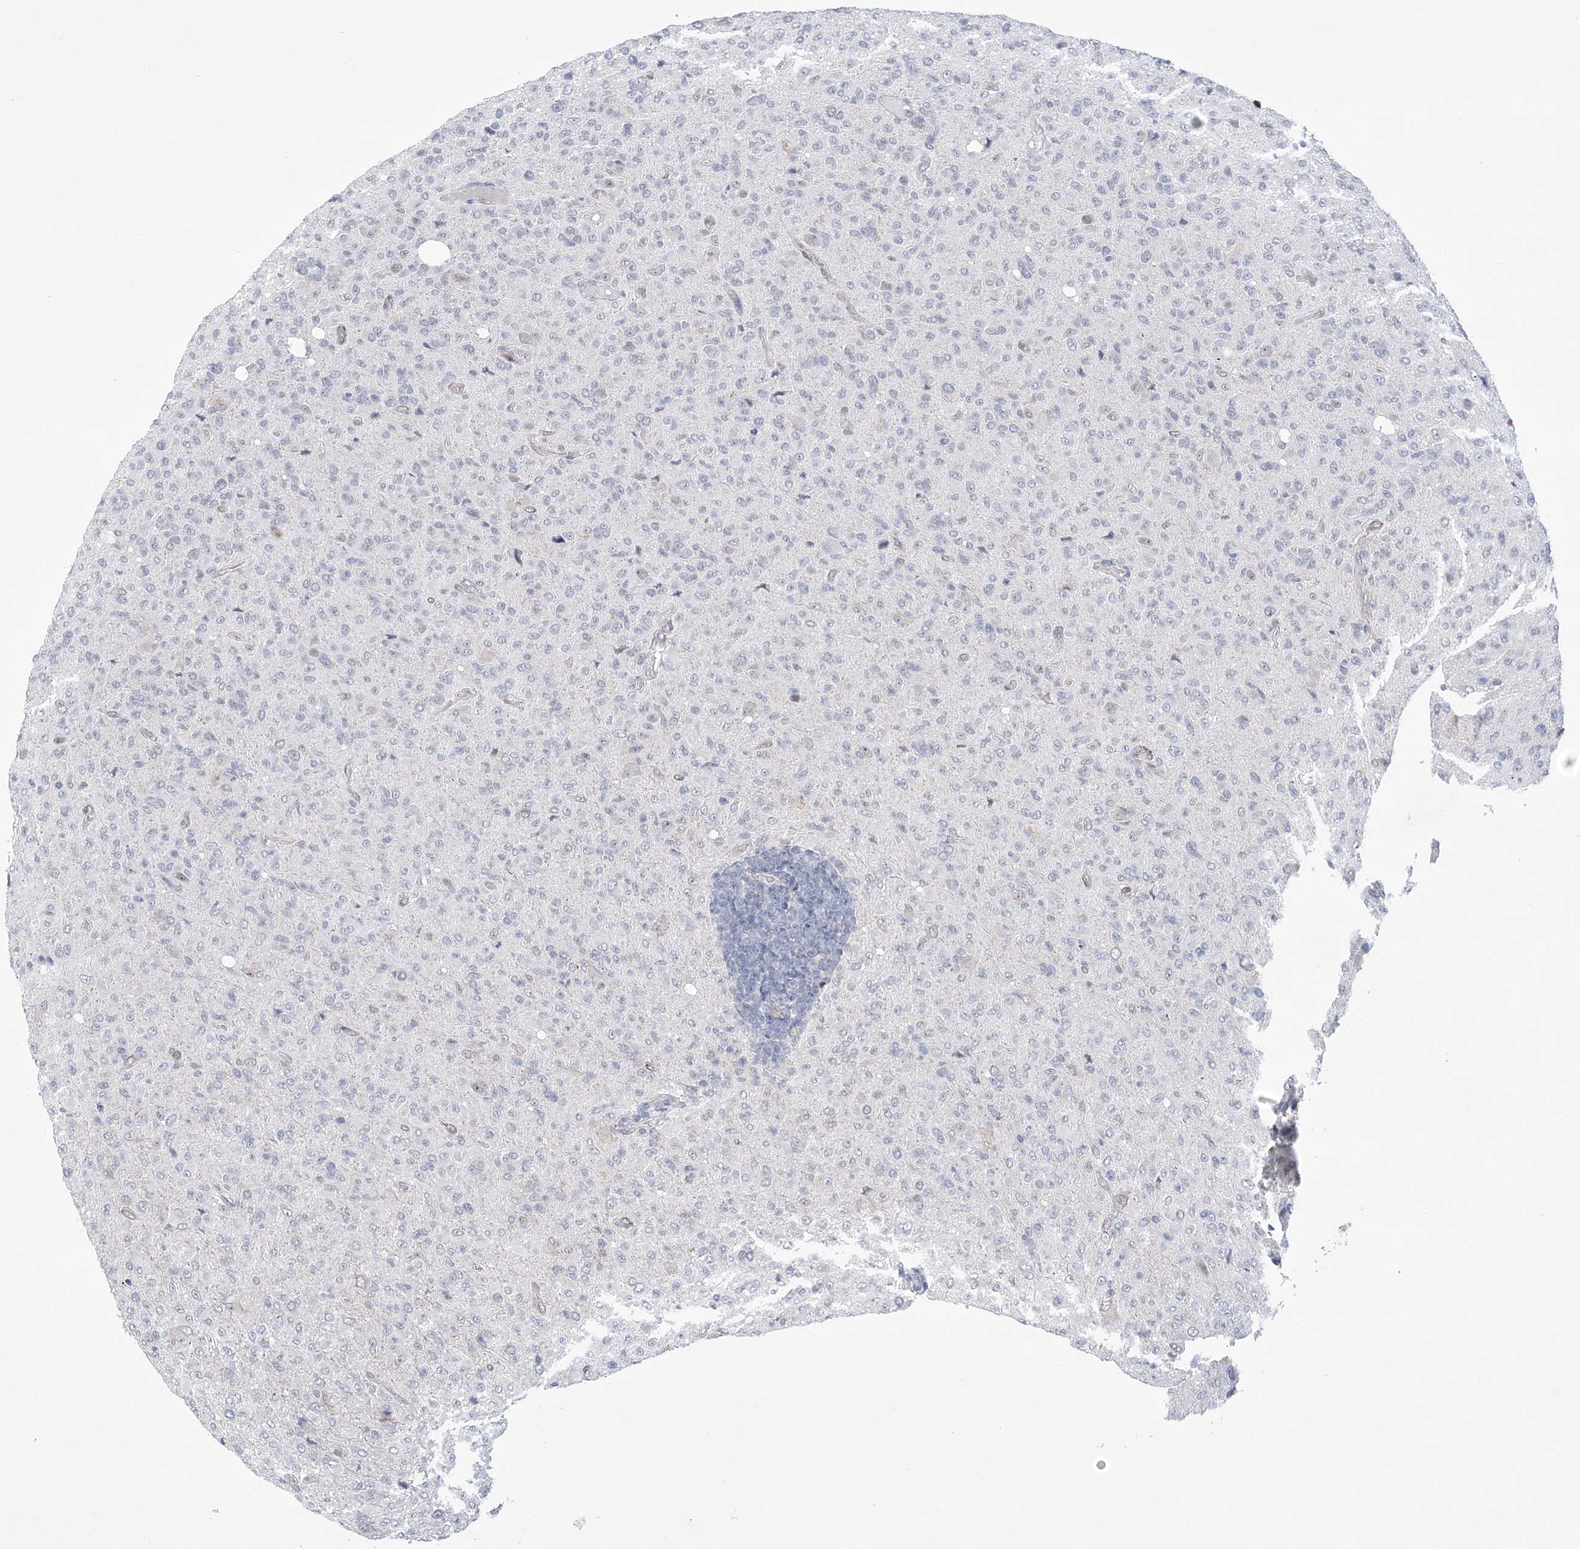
{"staining": {"intensity": "negative", "quantity": "none", "location": "none"}, "tissue": "glioma", "cell_type": "Tumor cells", "image_type": "cancer", "snomed": [{"axis": "morphology", "description": "Glioma, malignant, High grade"}, {"axis": "topography", "description": "Brain"}], "caption": "Immunohistochemistry image of neoplastic tissue: human glioma stained with DAB shows no significant protein staining in tumor cells.", "gene": "HOMEZ", "patient": {"sex": "female", "age": 57}}